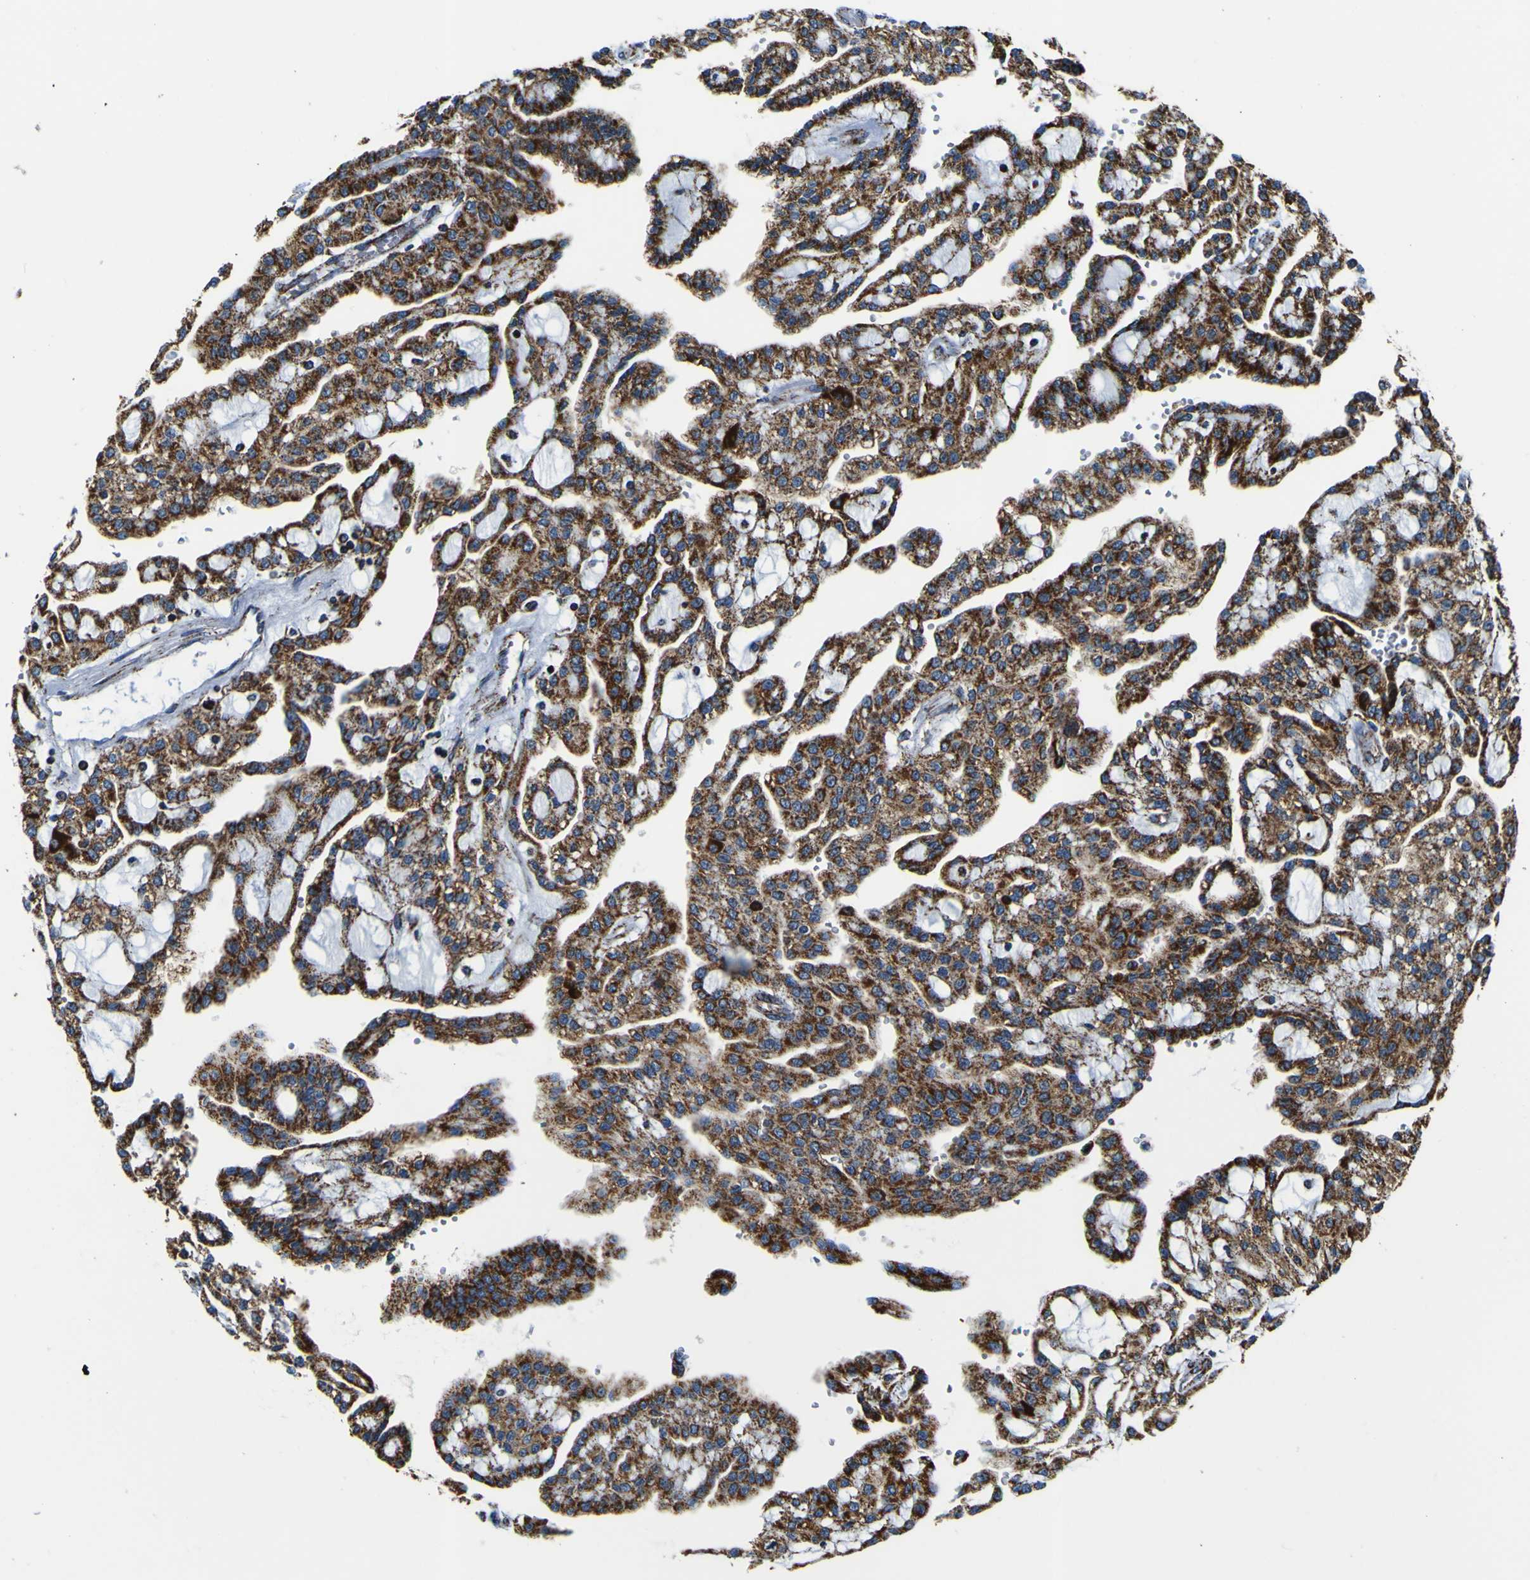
{"staining": {"intensity": "strong", "quantity": ">75%", "location": "cytoplasmic/membranous"}, "tissue": "renal cancer", "cell_type": "Tumor cells", "image_type": "cancer", "snomed": [{"axis": "morphology", "description": "Adenocarcinoma, NOS"}, {"axis": "topography", "description": "Kidney"}], "caption": "Immunohistochemistry (IHC) image of neoplastic tissue: human renal cancer (adenocarcinoma) stained using immunohistochemistry (IHC) exhibits high levels of strong protein expression localized specifically in the cytoplasmic/membranous of tumor cells, appearing as a cytoplasmic/membranous brown color.", "gene": "PTRH2", "patient": {"sex": "male", "age": 63}}